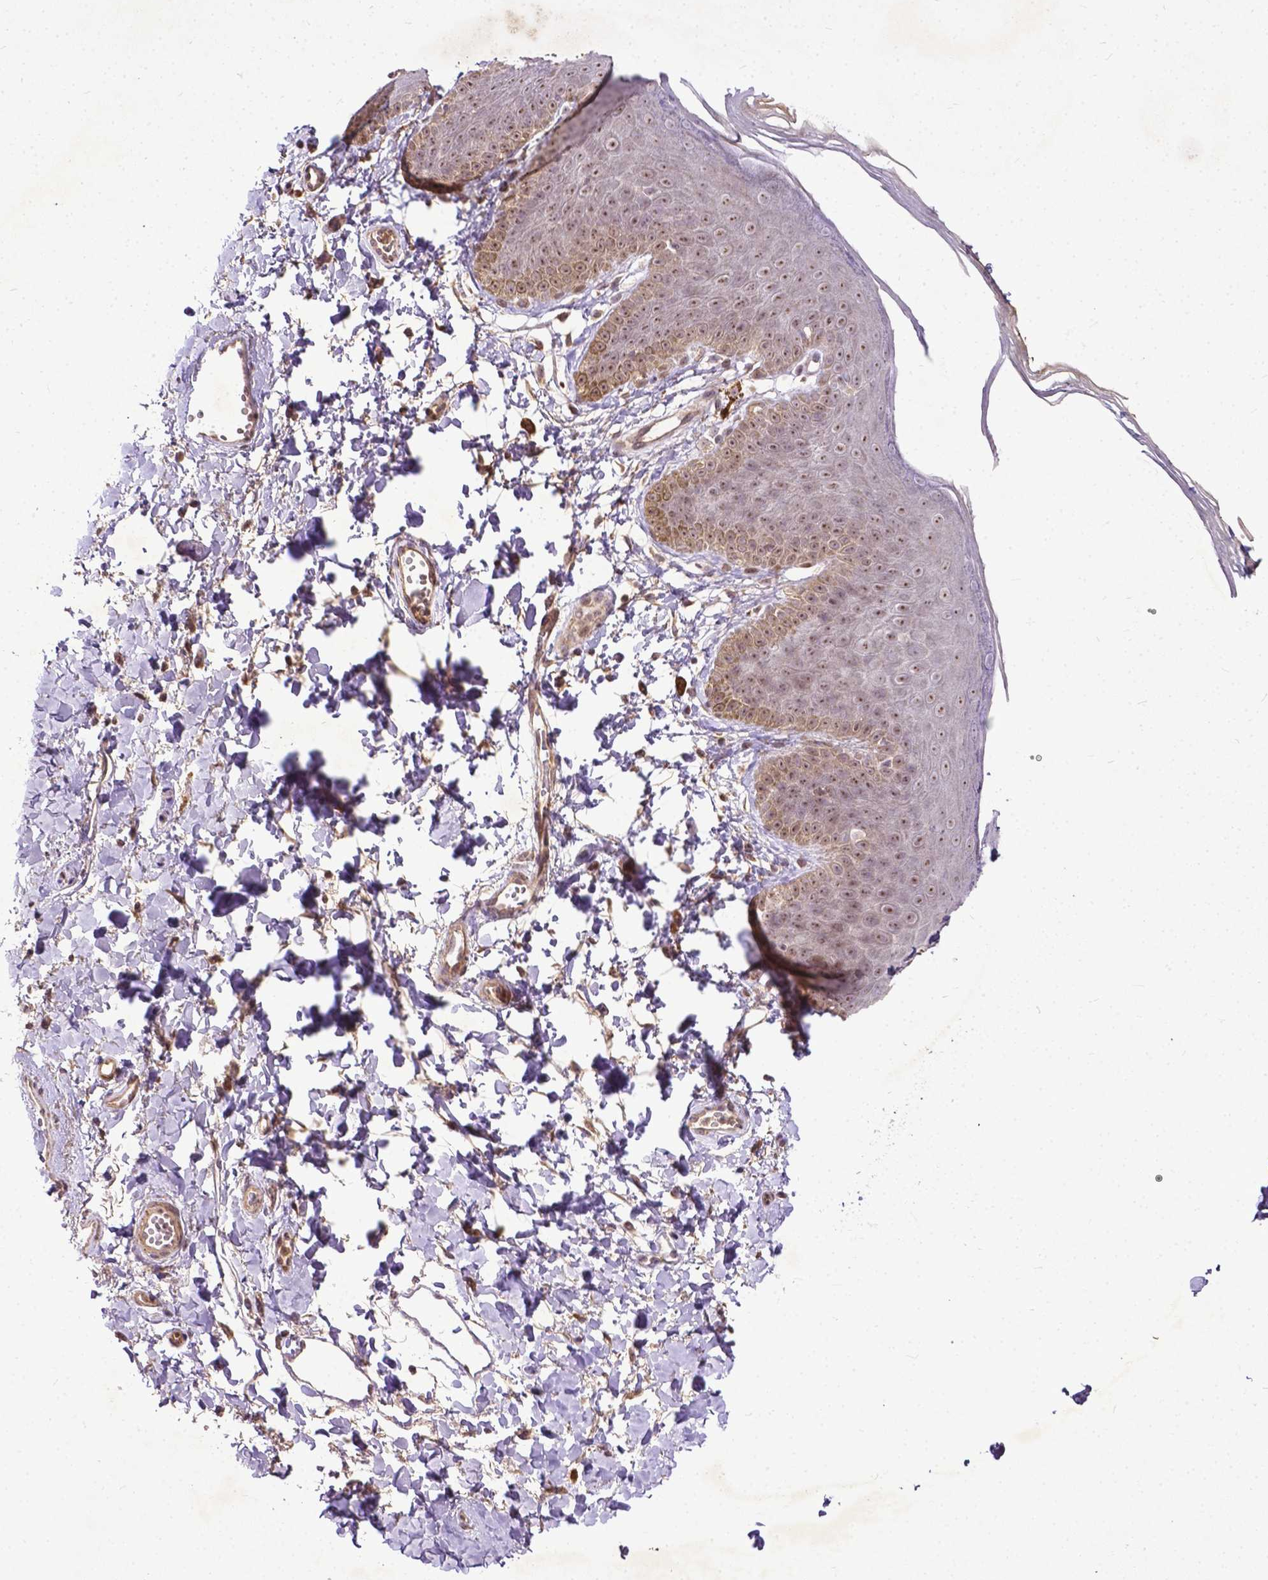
{"staining": {"intensity": "moderate", "quantity": ">75%", "location": "nuclear"}, "tissue": "skin", "cell_type": "Epidermal cells", "image_type": "normal", "snomed": [{"axis": "morphology", "description": "Normal tissue, NOS"}, {"axis": "topography", "description": "Anal"}], "caption": "Immunohistochemical staining of benign human skin exhibits moderate nuclear protein positivity in approximately >75% of epidermal cells.", "gene": "PARP3", "patient": {"sex": "male", "age": 53}}